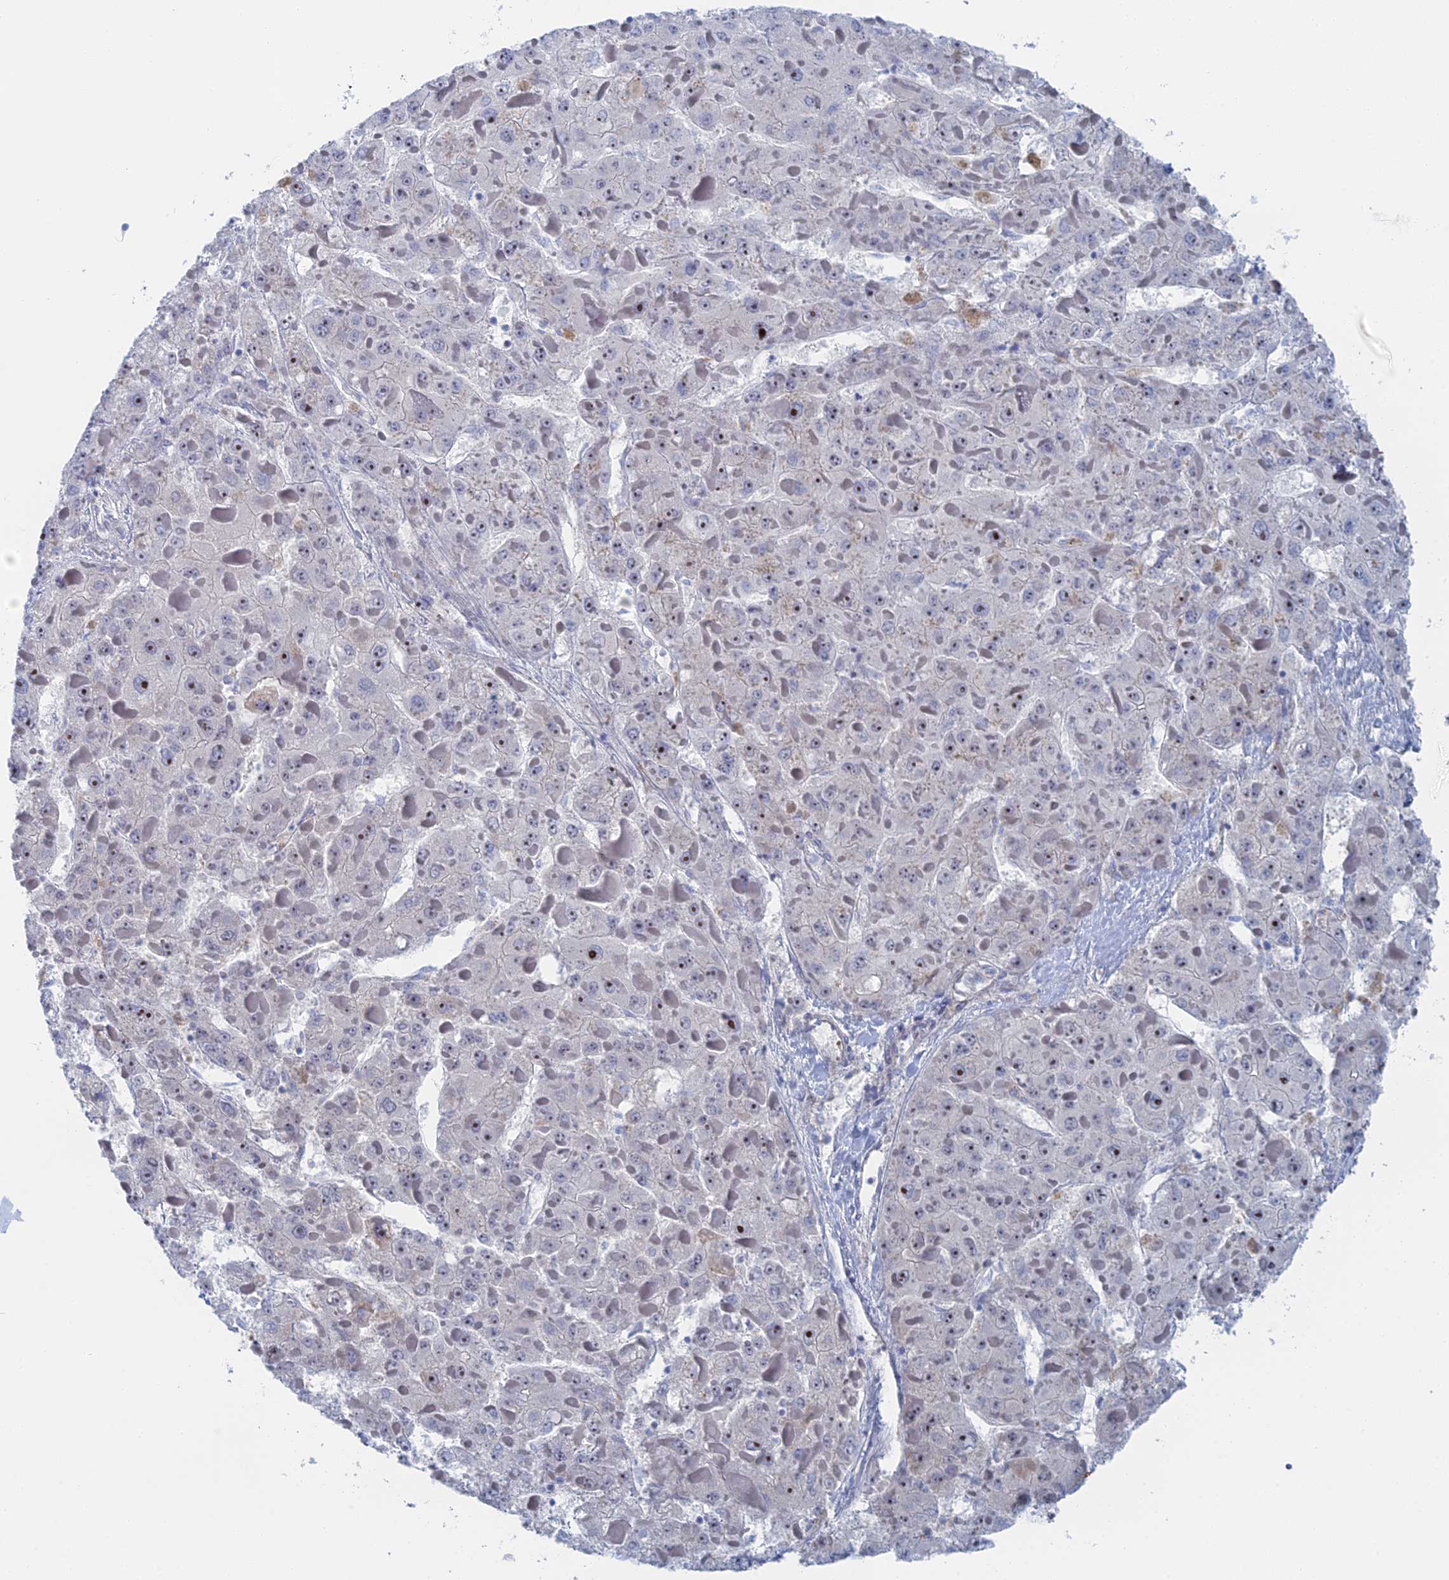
{"staining": {"intensity": "negative", "quantity": "none", "location": "none"}, "tissue": "liver cancer", "cell_type": "Tumor cells", "image_type": "cancer", "snomed": [{"axis": "morphology", "description": "Carcinoma, Hepatocellular, NOS"}, {"axis": "topography", "description": "Liver"}], "caption": "A high-resolution photomicrograph shows immunohistochemistry staining of liver cancer, which shows no significant positivity in tumor cells. (DAB (3,3'-diaminobenzidine) immunohistochemistry (IHC) visualized using brightfield microscopy, high magnification).", "gene": "IL7", "patient": {"sex": "female", "age": 73}}